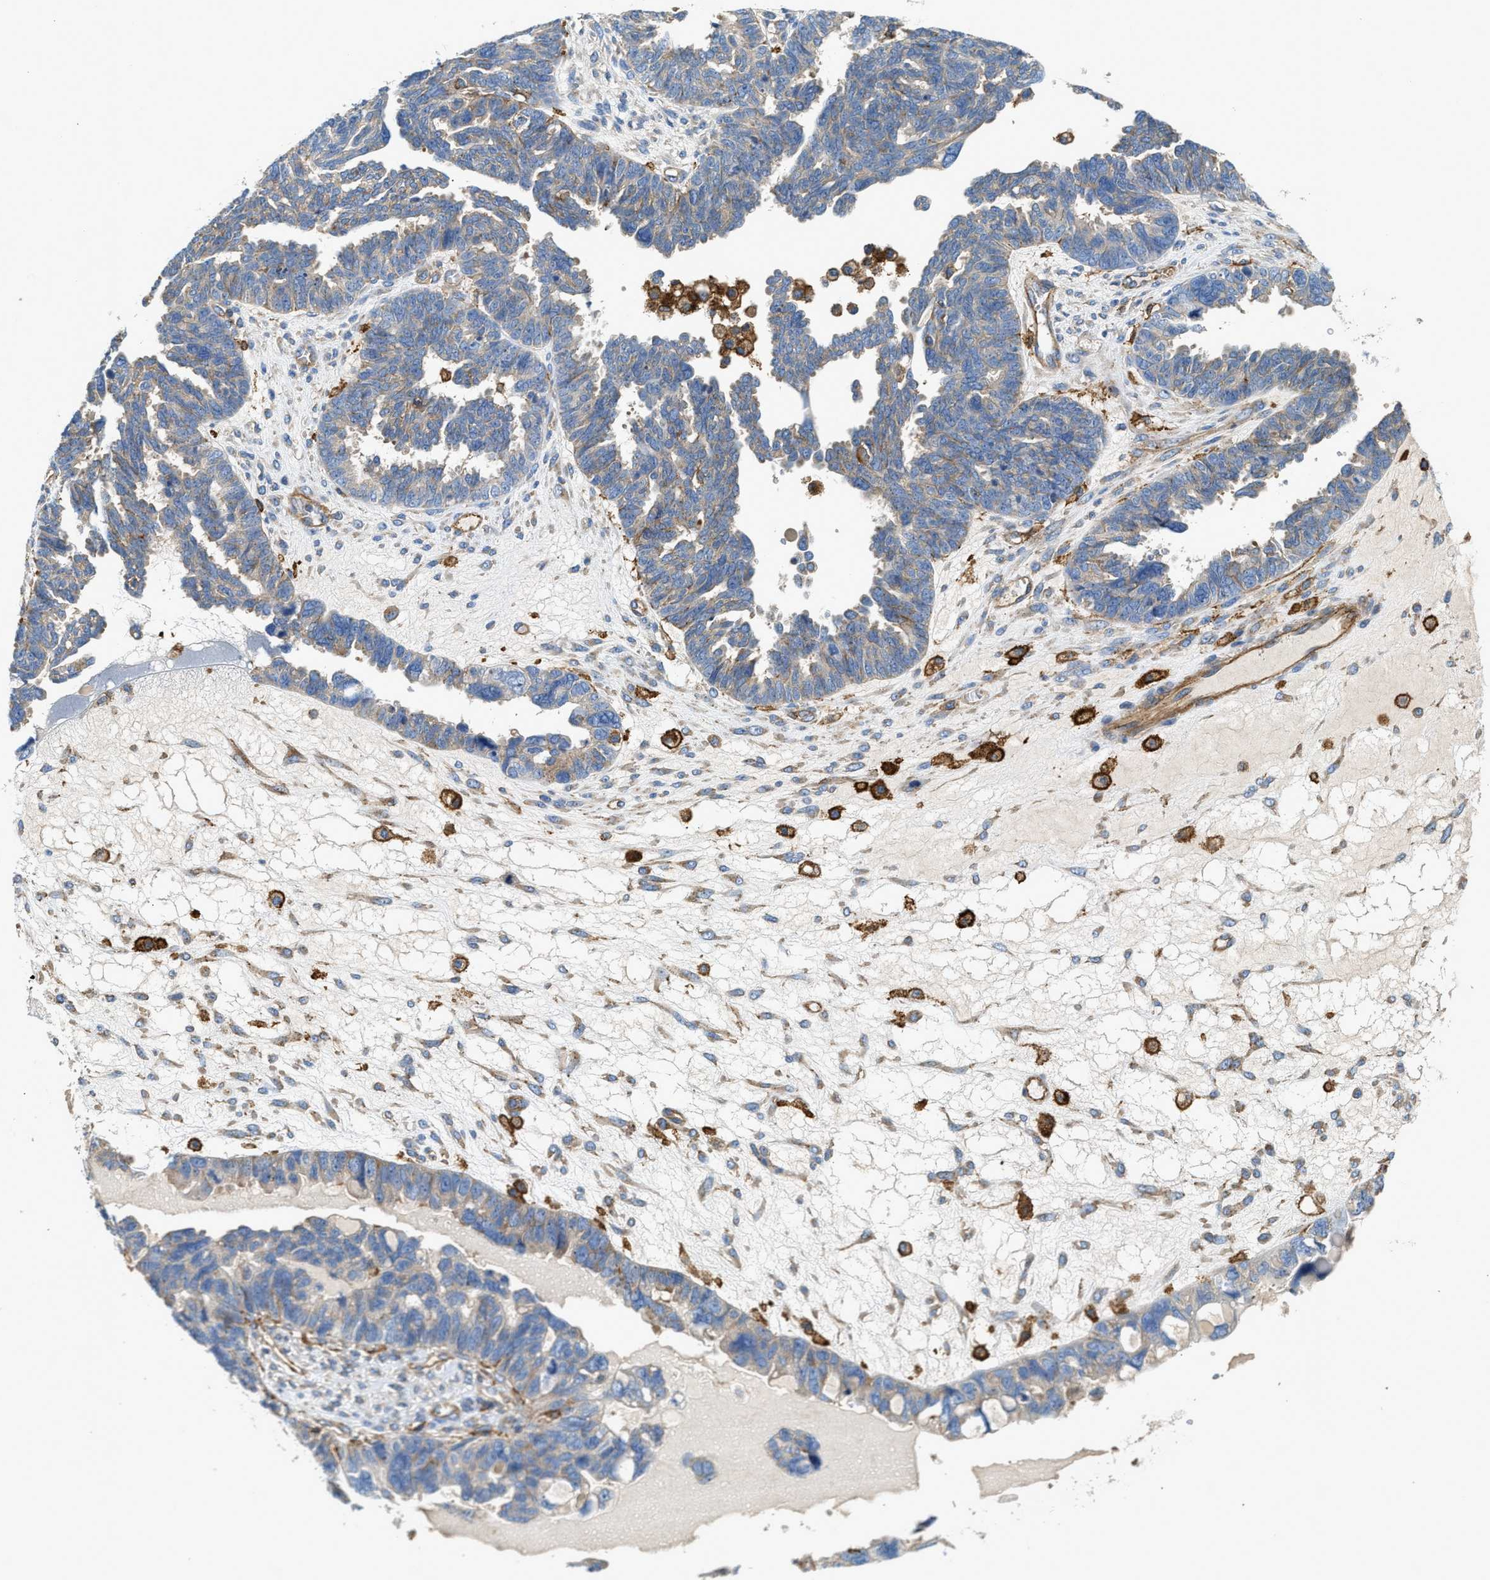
{"staining": {"intensity": "weak", "quantity": "<25%", "location": "cytoplasmic/membranous"}, "tissue": "ovarian cancer", "cell_type": "Tumor cells", "image_type": "cancer", "snomed": [{"axis": "morphology", "description": "Cystadenocarcinoma, serous, NOS"}, {"axis": "topography", "description": "Ovary"}], "caption": "Tumor cells show no significant protein staining in serous cystadenocarcinoma (ovarian). (DAB (3,3'-diaminobenzidine) immunohistochemistry, high magnification).", "gene": "NSUN7", "patient": {"sex": "female", "age": 79}}